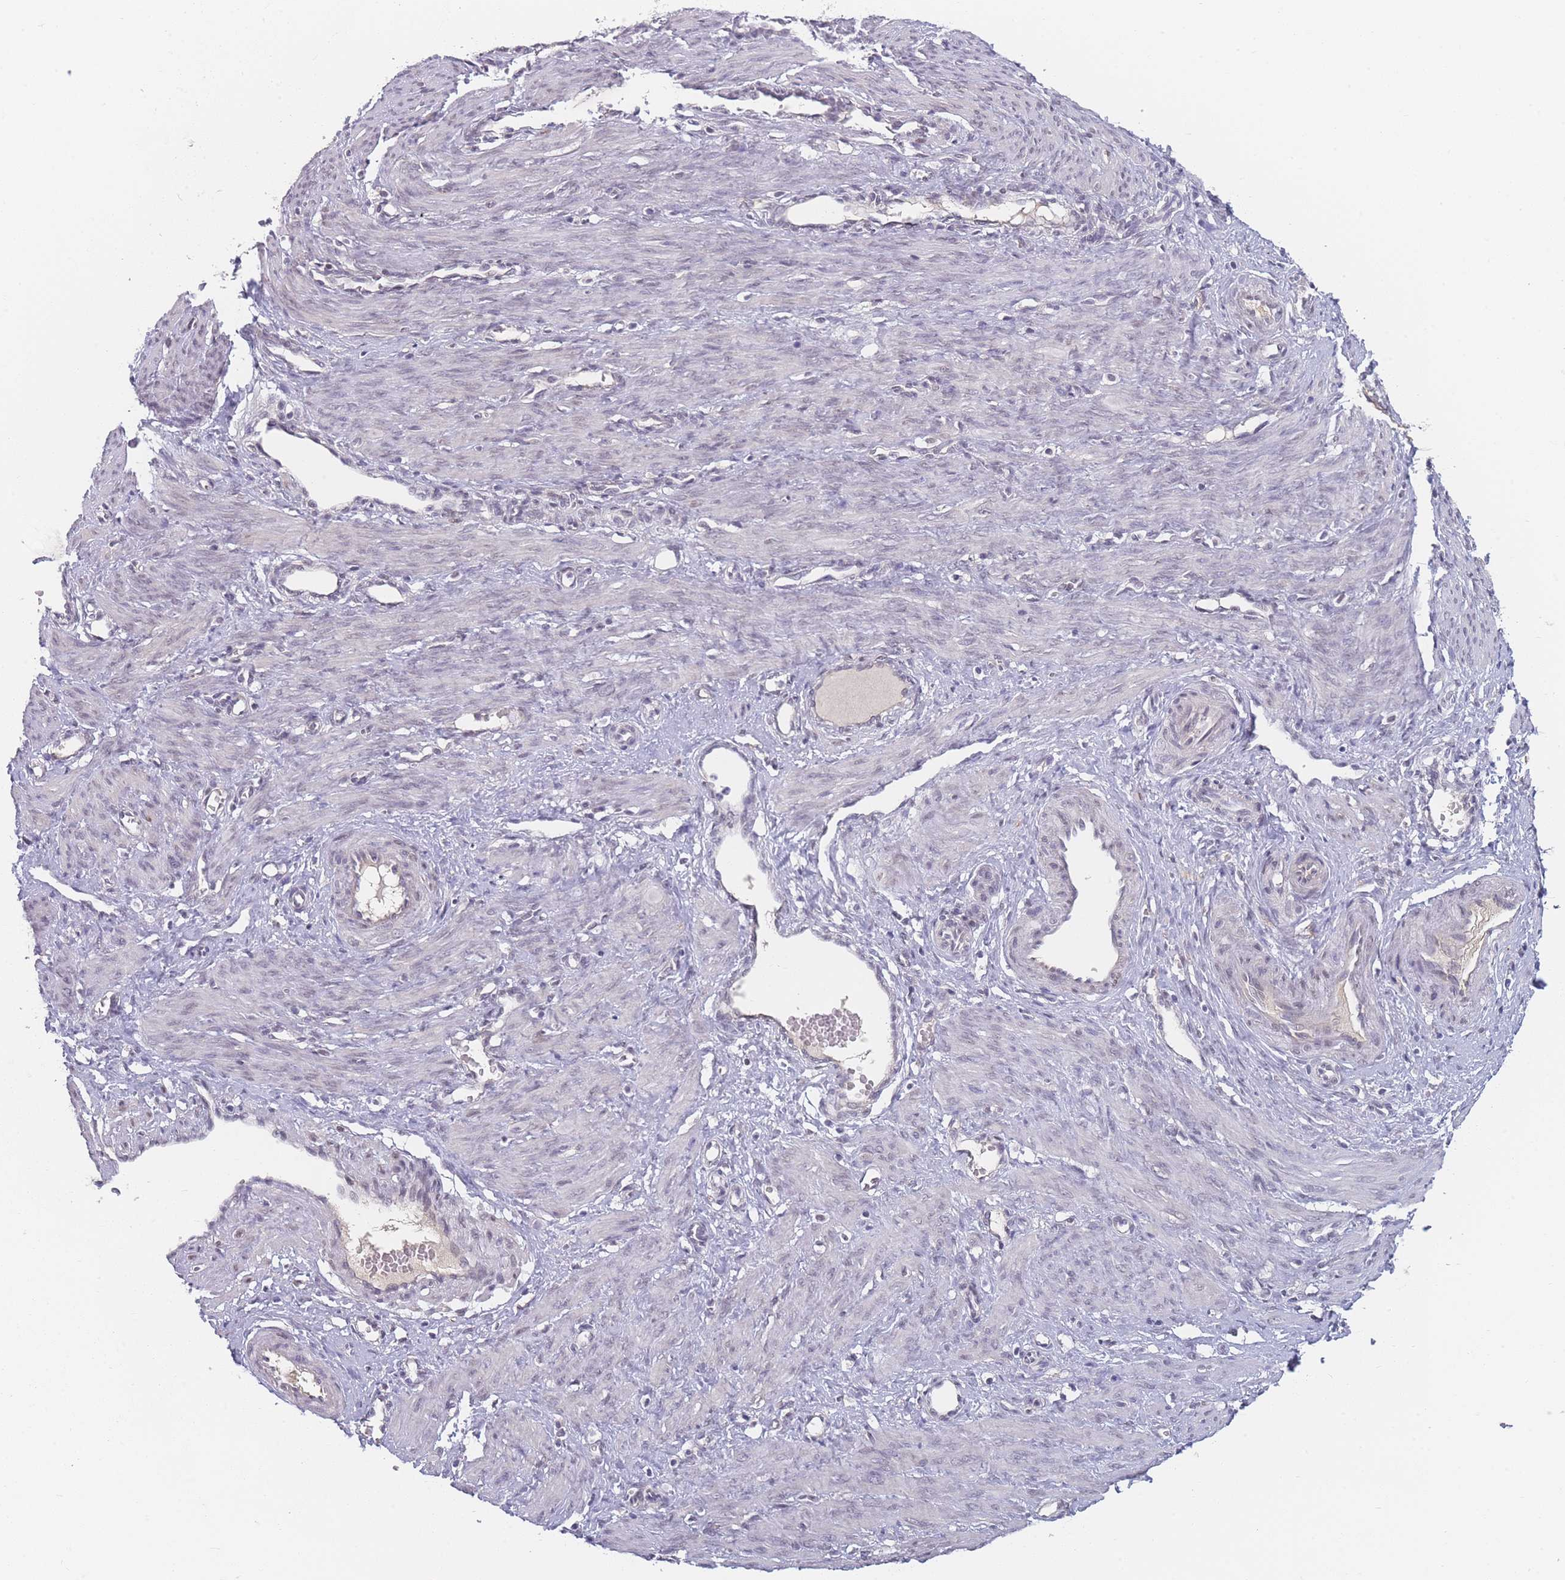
{"staining": {"intensity": "negative", "quantity": "none", "location": "none"}, "tissue": "smooth muscle", "cell_type": "Smooth muscle cells", "image_type": "normal", "snomed": [{"axis": "morphology", "description": "Normal tissue, NOS"}, {"axis": "topography", "description": "Endometrium"}], "caption": "IHC histopathology image of normal human smooth muscle stained for a protein (brown), which exhibits no positivity in smooth muscle cells. (DAB IHC visualized using brightfield microscopy, high magnification).", "gene": "ANKRD10", "patient": {"sex": "female", "age": 33}}